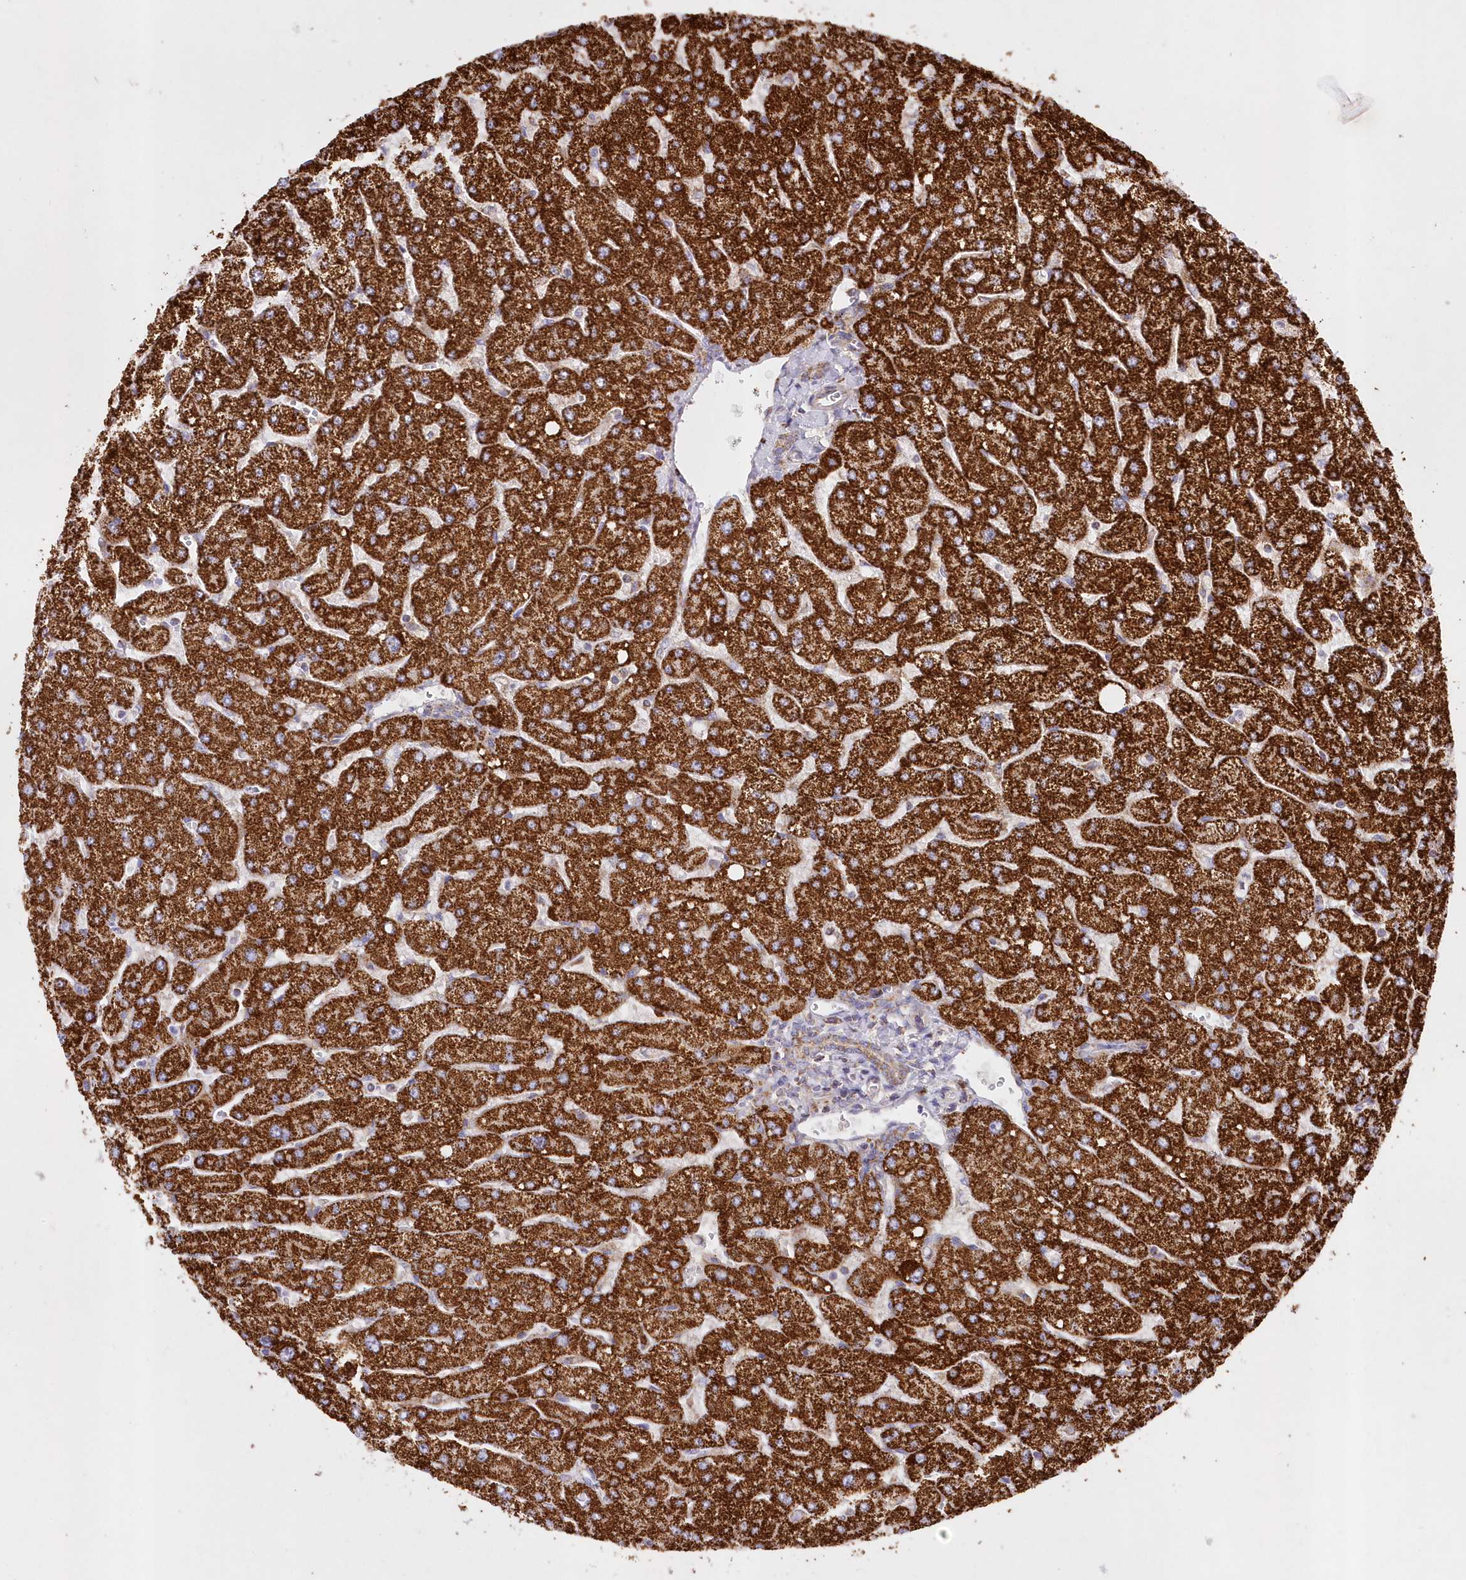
{"staining": {"intensity": "weak", "quantity": ">75%", "location": "cytoplasmic/membranous"}, "tissue": "liver", "cell_type": "Cholangiocytes", "image_type": "normal", "snomed": [{"axis": "morphology", "description": "Normal tissue, NOS"}, {"axis": "topography", "description": "Liver"}], "caption": "A histopathology image of liver stained for a protein exhibits weak cytoplasmic/membranous brown staining in cholangiocytes.", "gene": "ASNSD1", "patient": {"sex": "male", "age": 55}}